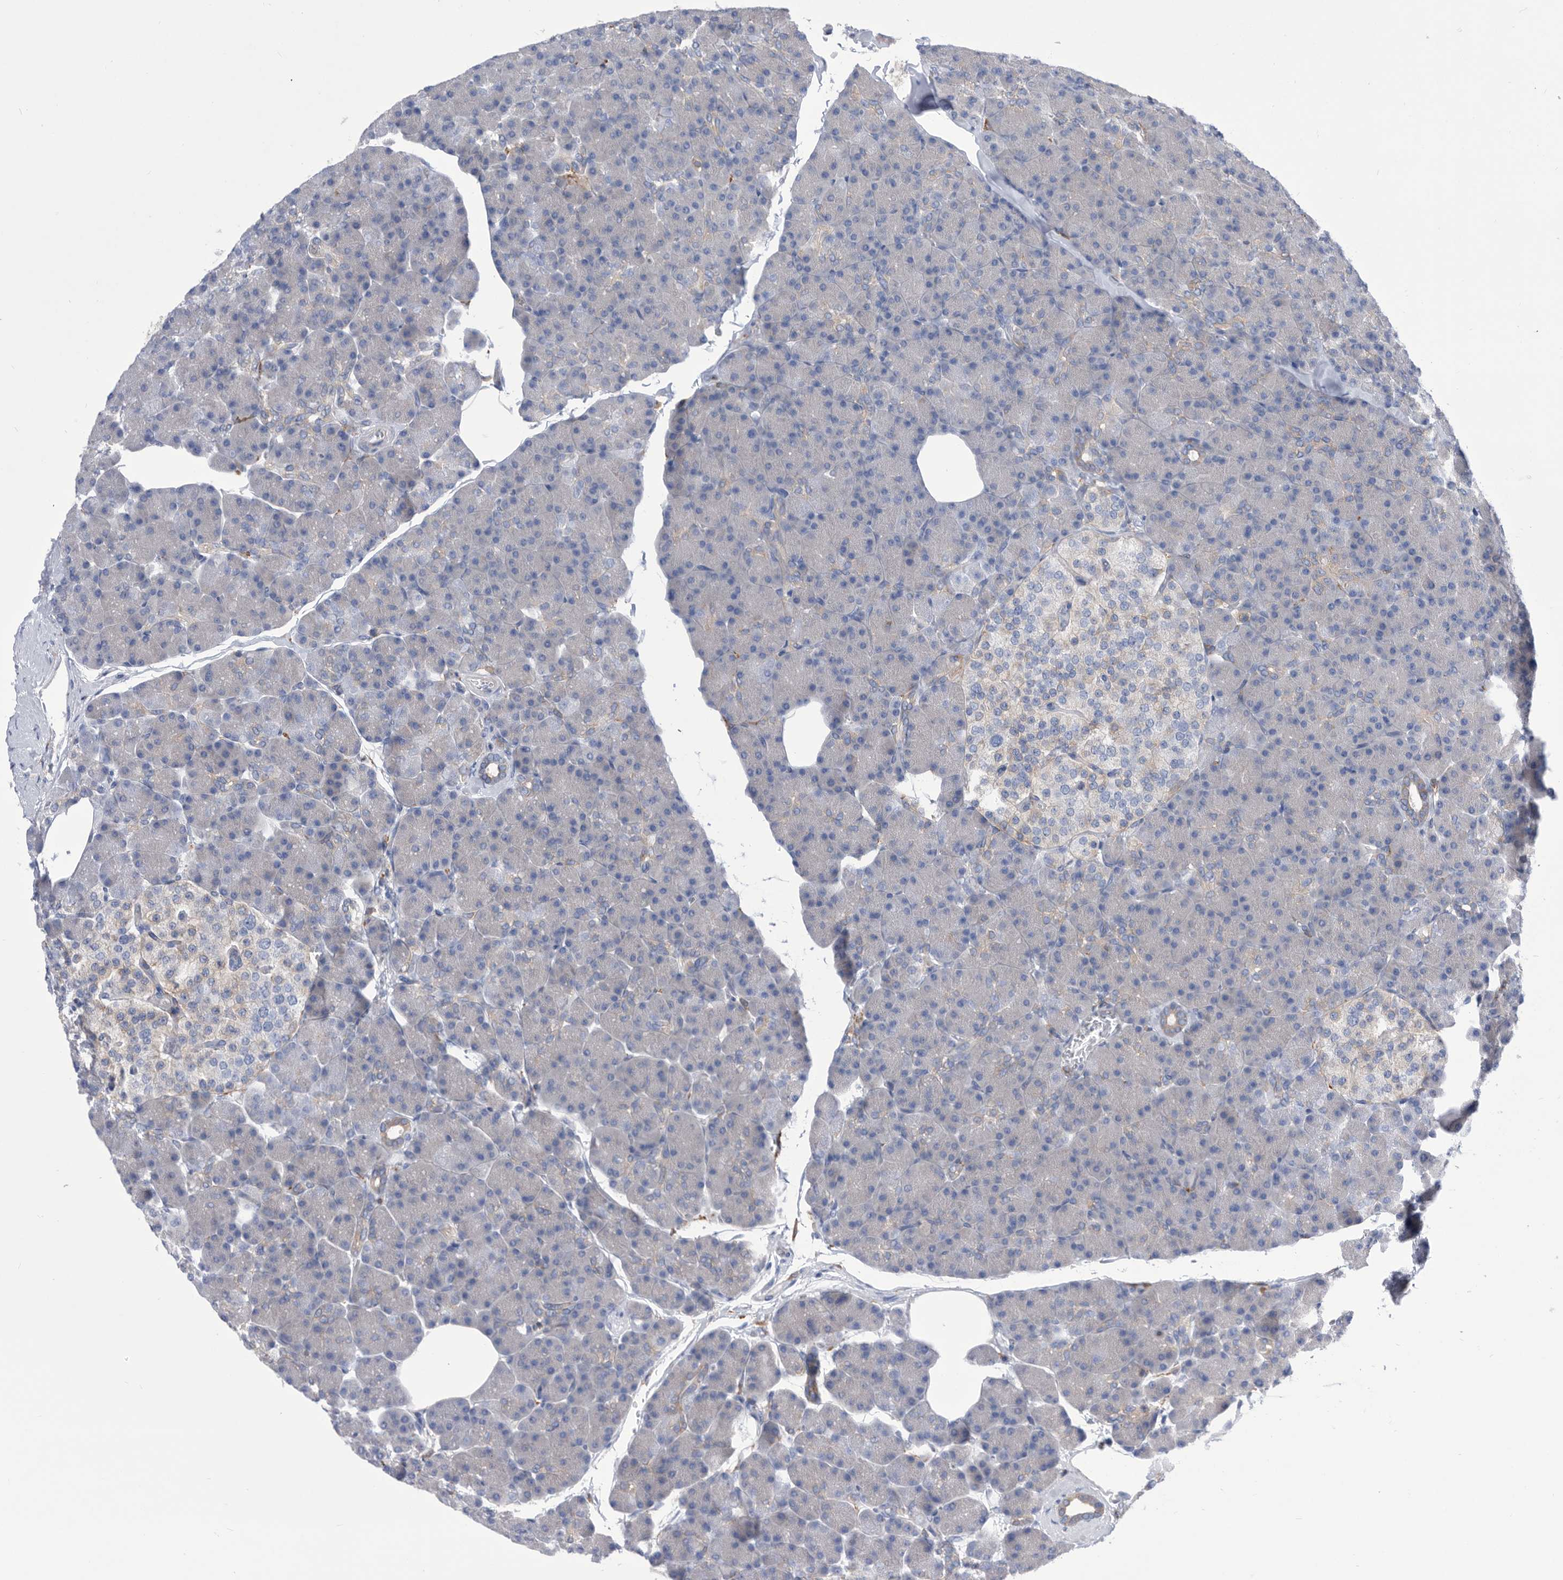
{"staining": {"intensity": "moderate", "quantity": "<25%", "location": "cytoplasmic/membranous"}, "tissue": "pancreas", "cell_type": "Exocrine glandular cells", "image_type": "normal", "snomed": [{"axis": "morphology", "description": "Normal tissue, NOS"}, {"axis": "topography", "description": "Pancreas"}], "caption": "High-magnification brightfield microscopy of benign pancreas stained with DAB (3,3'-diaminobenzidine) (brown) and counterstained with hematoxylin (blue). exocrine glandular cells exhibit moderate cytoplasmic/membranous expression is seen in about<25% of cells.", "gene": "SMG7", "patient": {"sex": "female", "age": 43}}